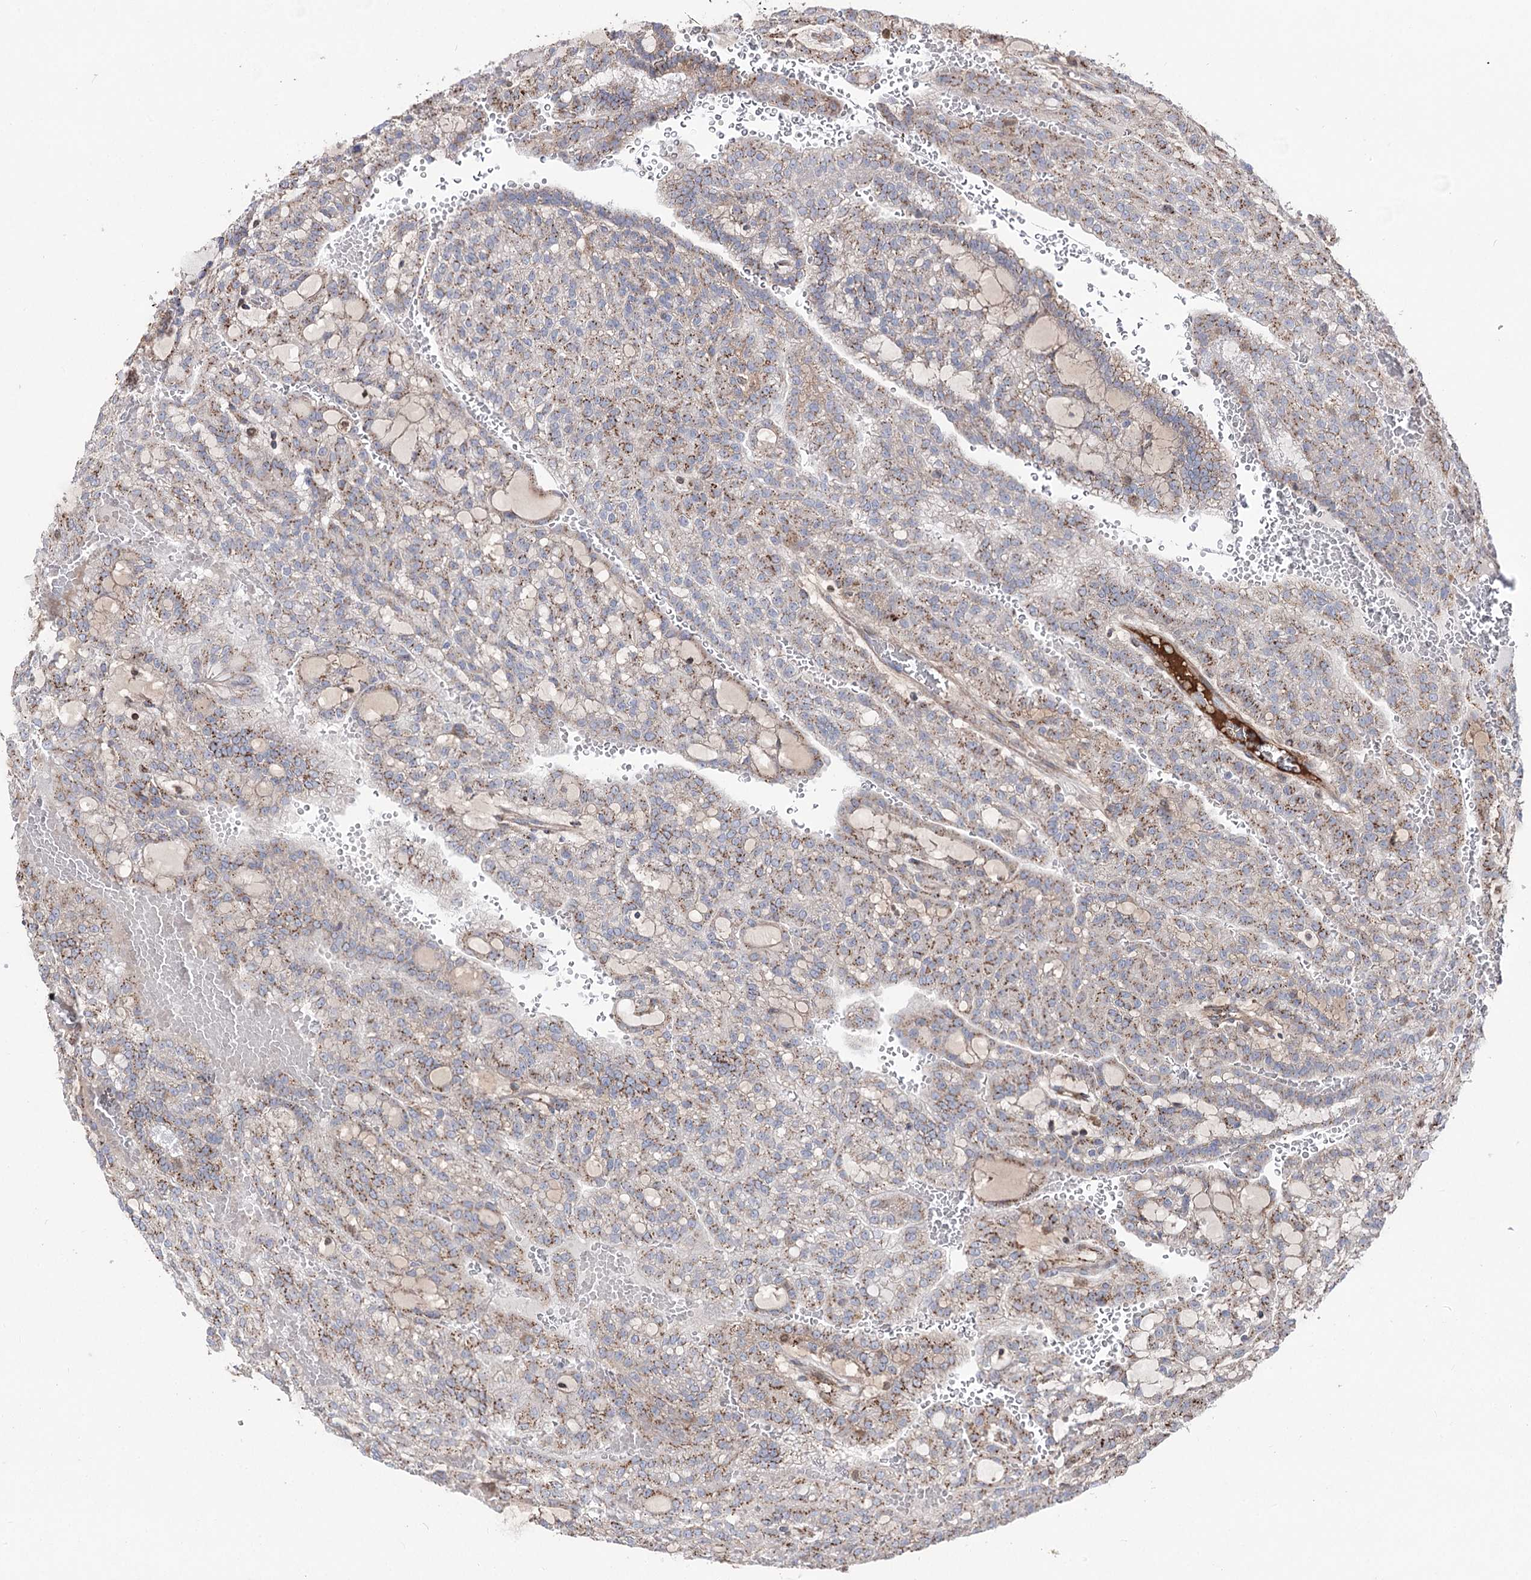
{"staining": {"intensity": "strong", "quantity": "25%-75%", "location": "cytoplasmic/membranous"}, "tissue": "renal cancer", "cell_type": "Tumor cells", "image_type": "cancer", "snomed": [{"axis": "morphology", "description": "Adenocarcinoma, NOS"}, {"axis": "topography", "description": "Kidney"}], "caption": "High-magnification brightfield microscopy of renal cancer stained with DAB (3,3'-diaminobenzidine) (brown) and counterstained with hematoxylin (blue). tumor cells exhibit strong cytoplasmic/membranous staining is seen in approximately25%-75% of cells.", "gene": "ARHGAP20", "patient": {"sex": "male", "age": 63}}